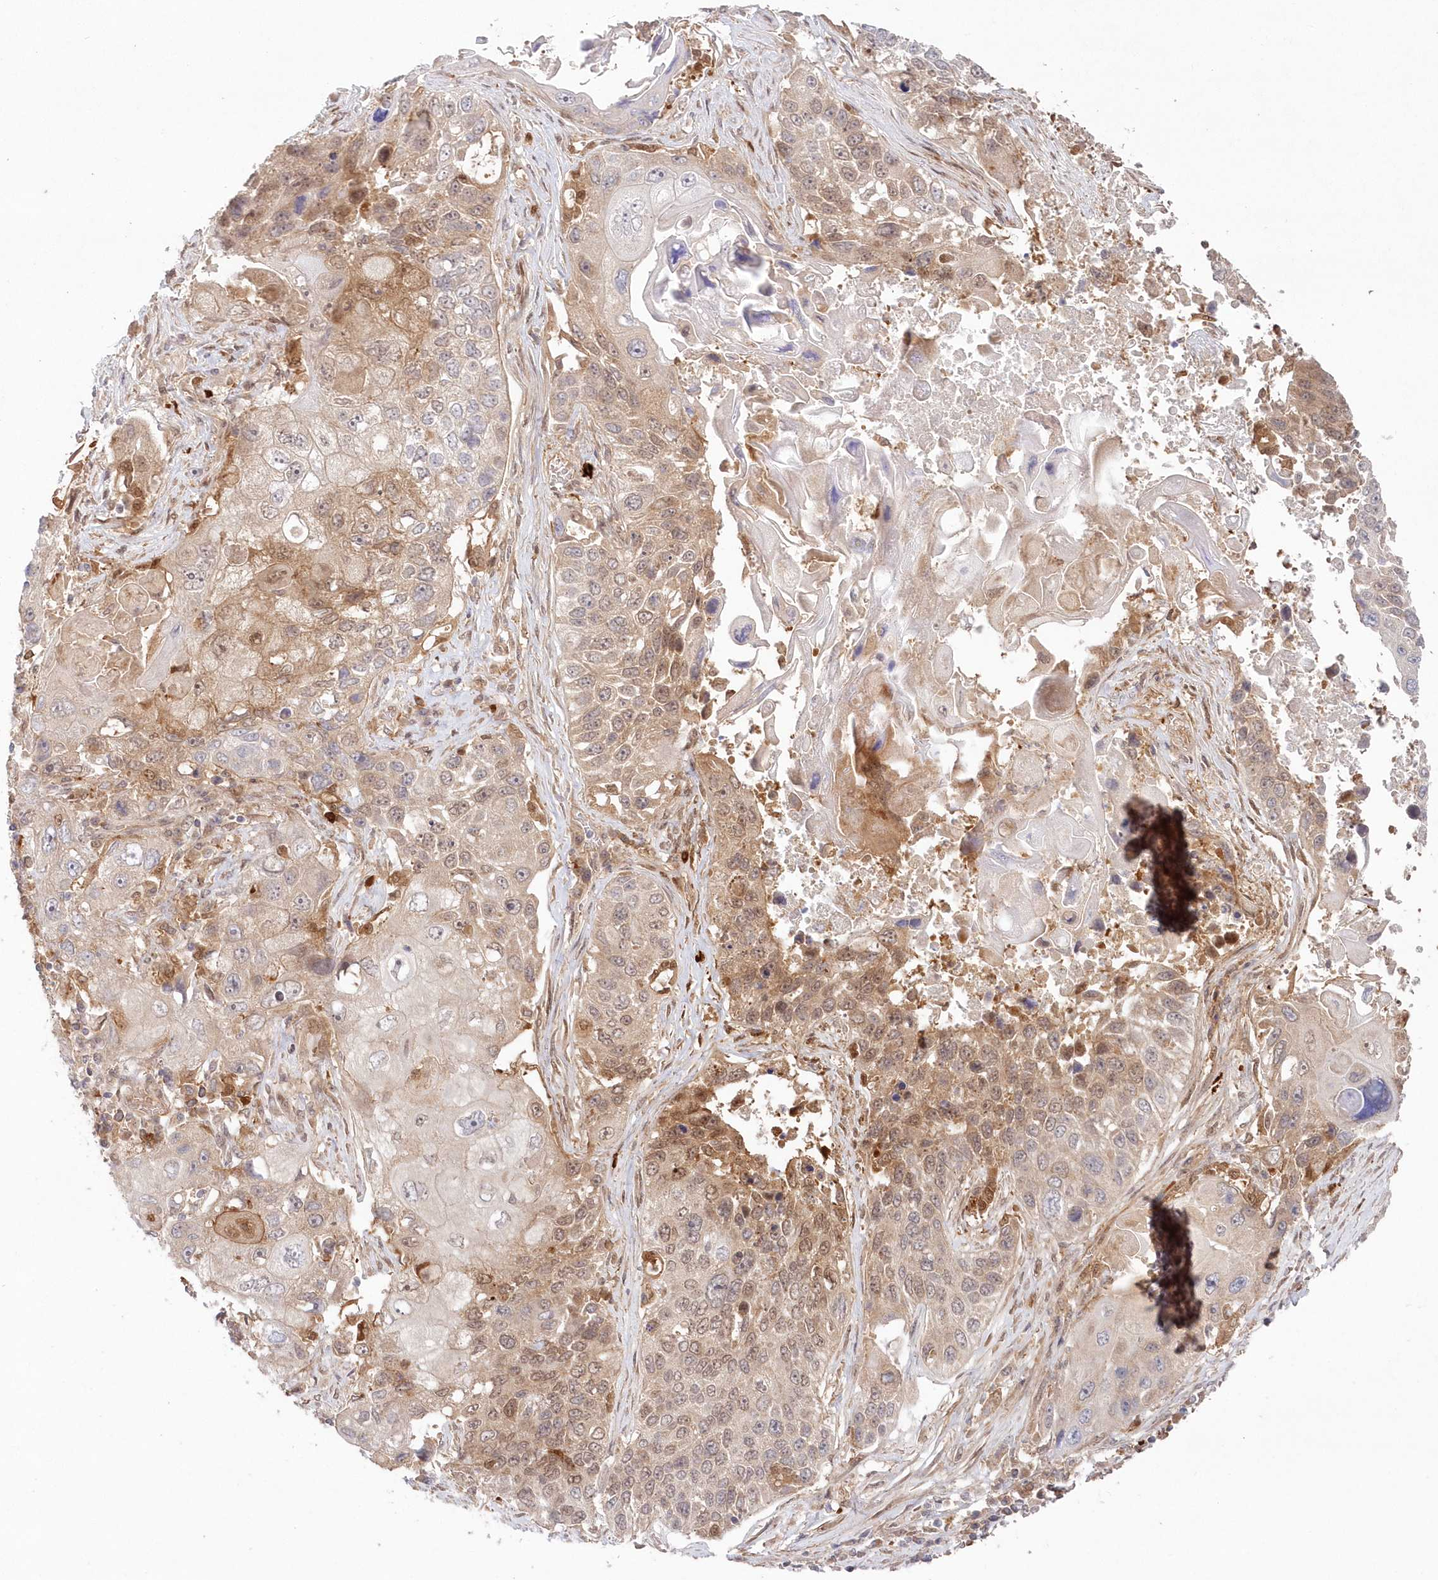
{"staining": {"intensity": "moderate", "quantity": "<25%", "location": "cytoplasmic/membranous"}, "tissue": "lung cancer", "cell_type": "Tumor cells", "image_type": "cancer", "snomed": [{"axis": "morphology", "description": "Squamous cell carcinoma, NOS"}, {"axis": "topography", "description": "Lung"}], "caption": "Tumor cells exhibit moderate cytoplasmic/membranous expression in approximately <25% of cells in lung squamous cell carcinoma.", "gene": "GBE1", "patient": {"sex": "male", "age": 61}}